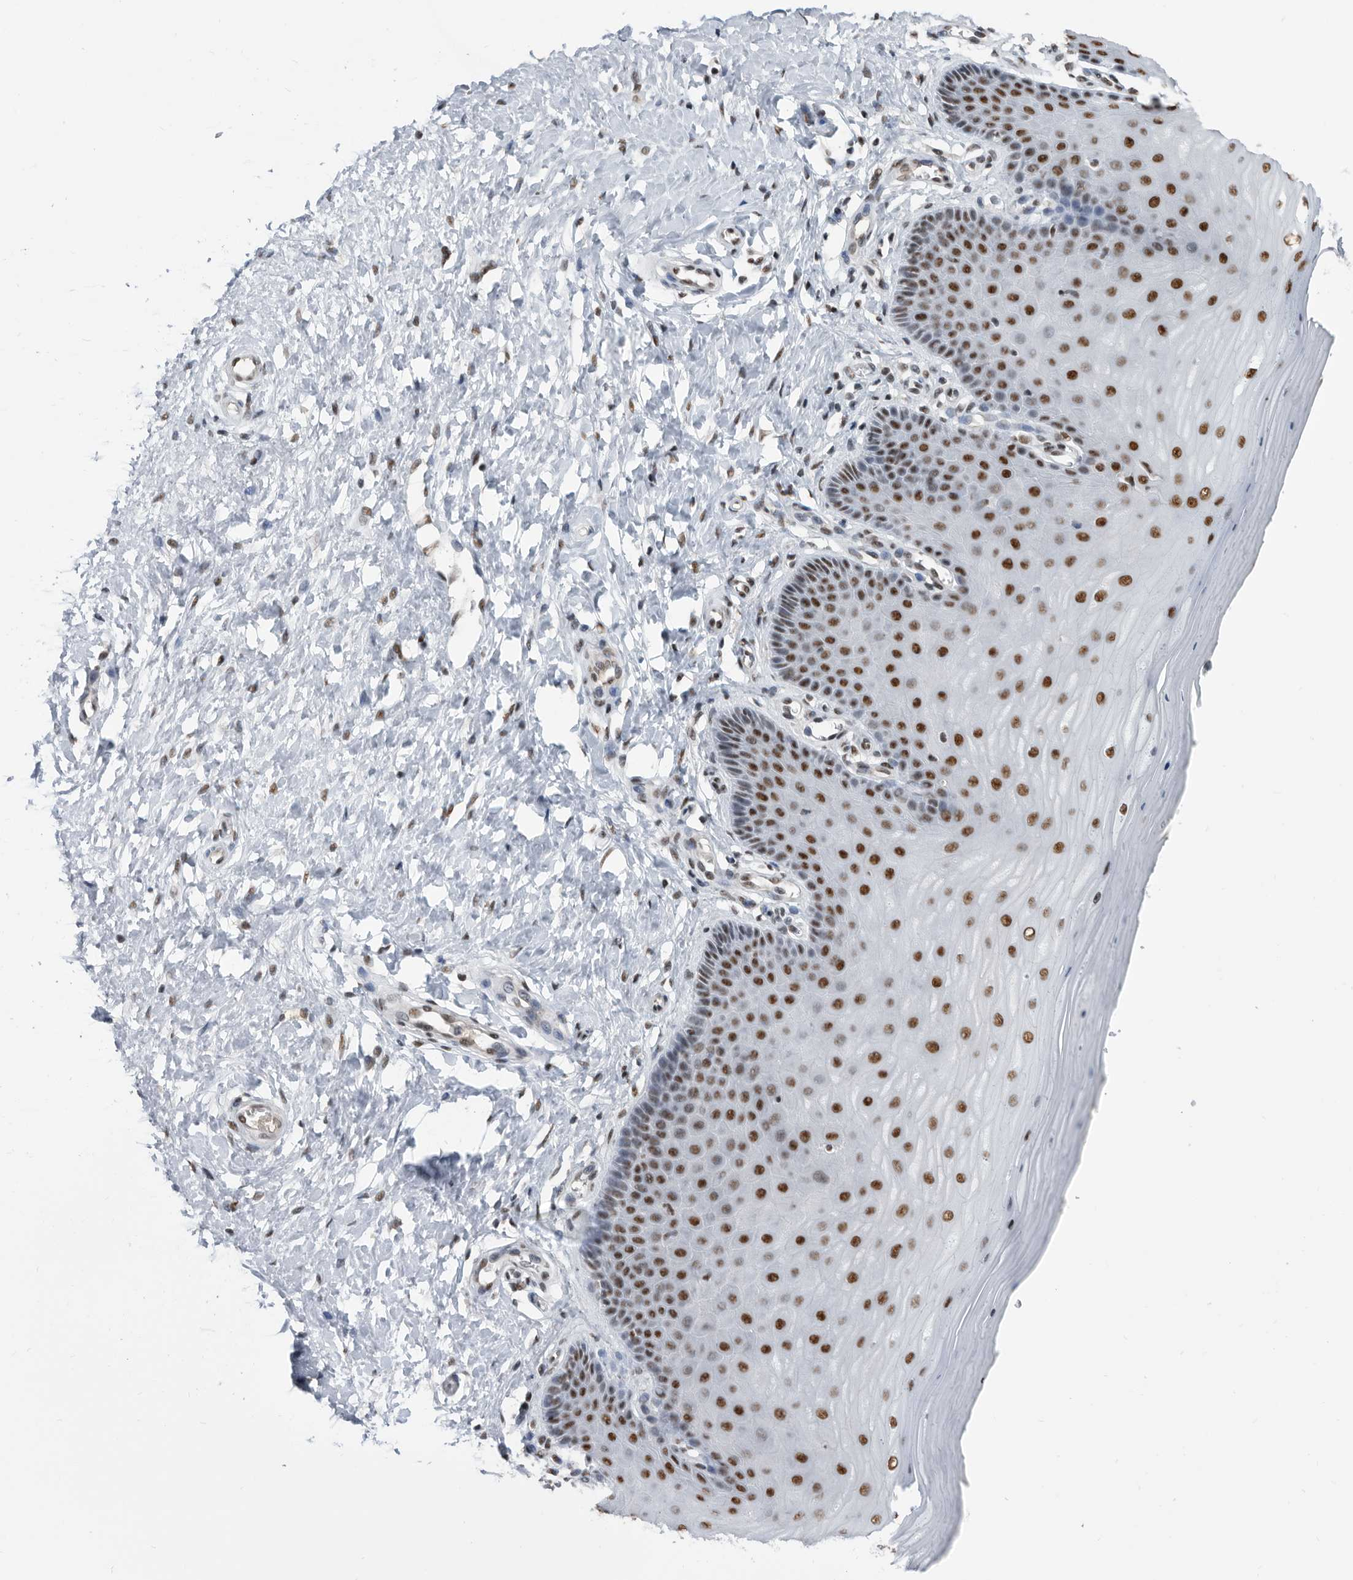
{"staining": {"intensity": "strong", "quantity": ">75%", "location": "nuclear"}, "tissue": "cervix", "cell_type": "Glandular cells", "image_type": "normal", "snomed": [{"axis": "morphology", "description": "Normal tissue, NOS"}, {"axis": "topography", "description": "Cervix"}], "caption": "There is high levels of strong nuclear staining in glandular cells of benign cervix, as demonstrated by immunohistochemical staining (brown color).", "gene": "SF3A1", "patient": {"sex": "female", "age": 55}}